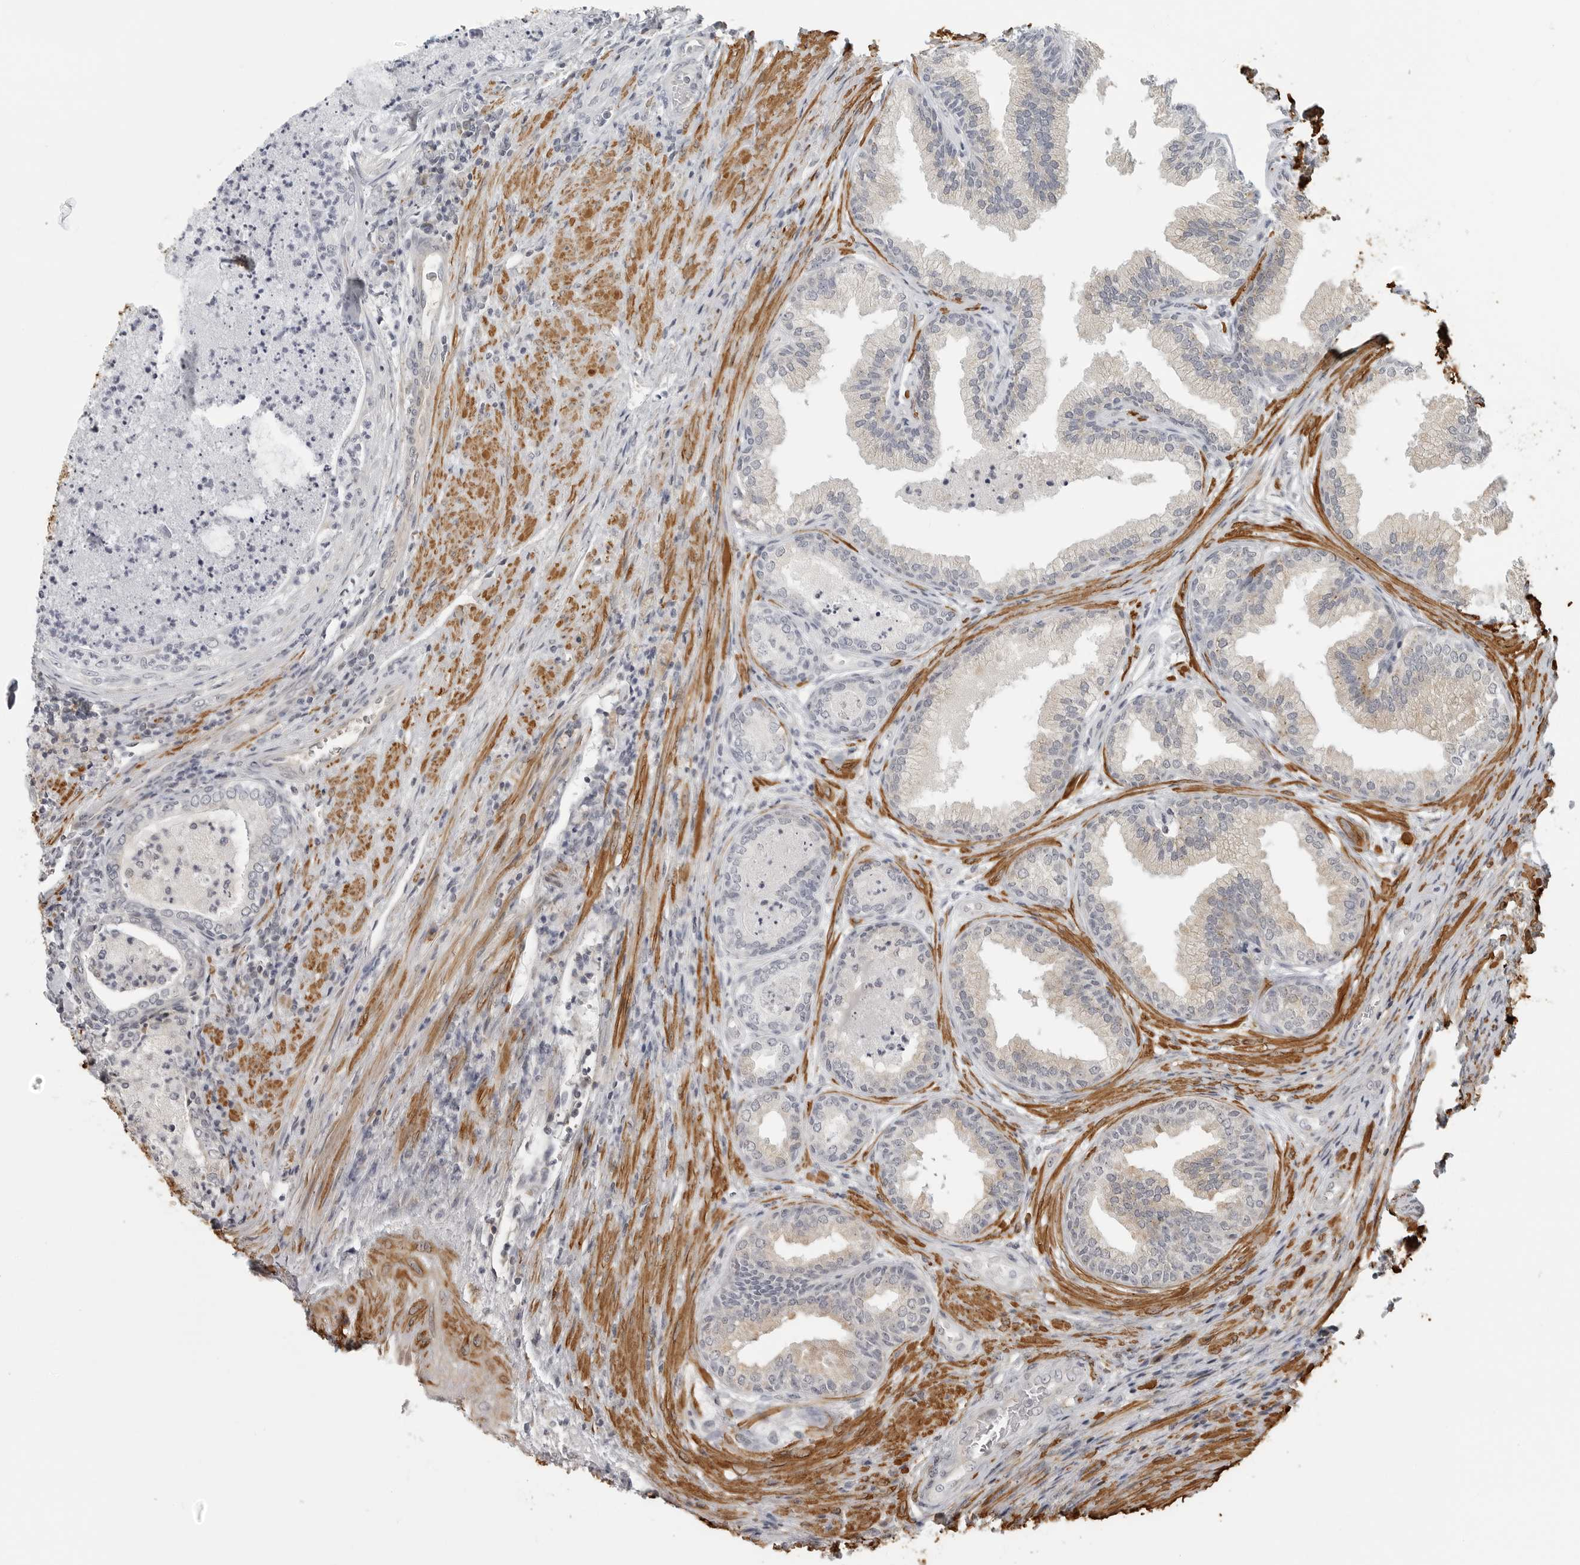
{"staining": {"intensity": "negative", "quantity": "none", "location": "none"}, "tissue": "prostate", "cell_type": "Glandular cells", "image_type": "normal", "snomed": [{"axis": "morphology", "description": "Normal tissue, NOS"}, {"axis": "topography", "description": "Prostate"}], "caption": "This is a photomicrograph of immunohistochemistry (IHC) staining of normal prostate, which shows no positivity in glandular cells. The staining is performed using DAB (3,3'-diaminobenzidine) brown chromogen with nuclei counter-stained in using hematoxylin.", "gene": "MAP7D1", "patient": {"sex": "male", "age": 76}}